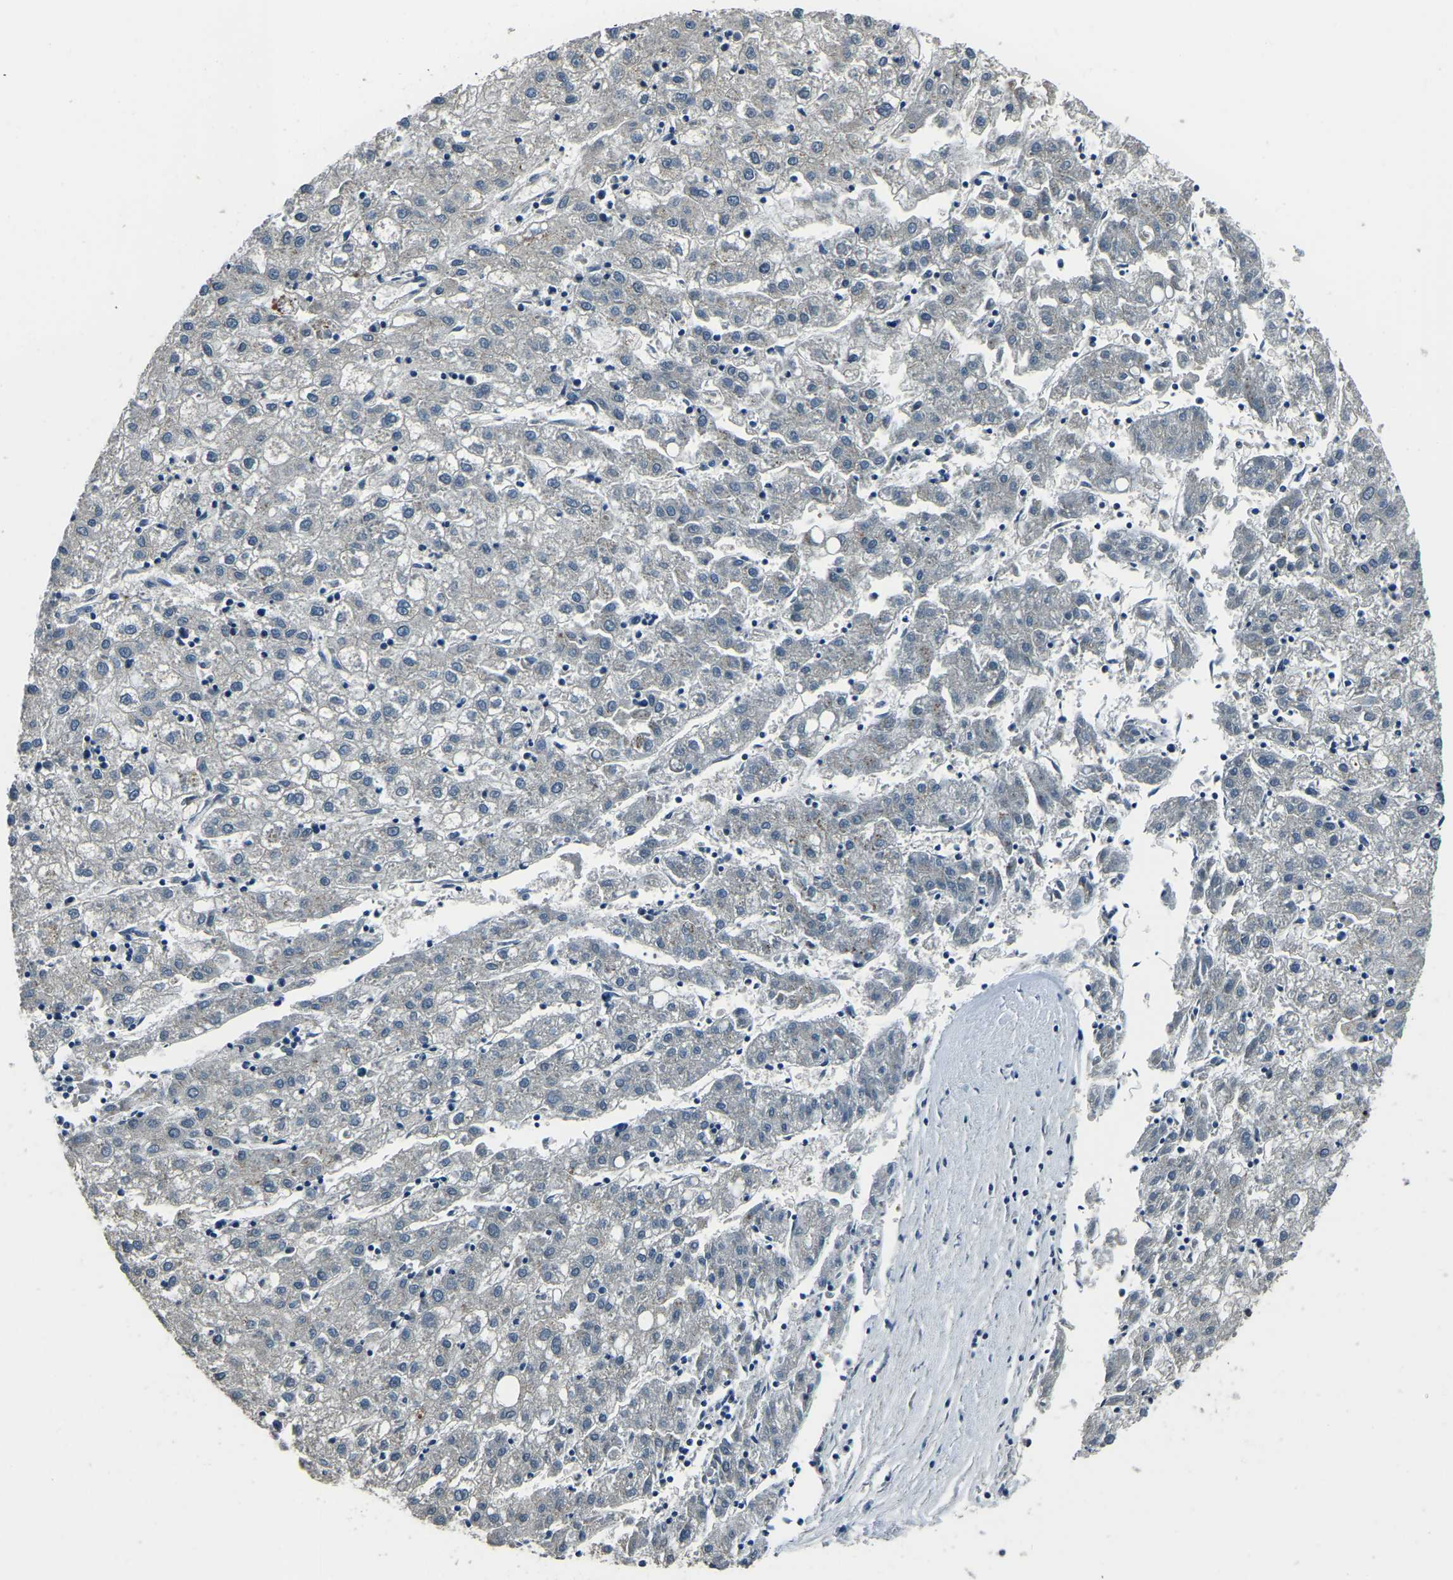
{"staining": {"intensity": "negative", "quantity": "none", "location": "none"}, "tissue": "liver cancer", "cell_type": "Tumor cells", "image_type": "cancer", "snomed": [{"axis": "morphology", "description": "Carcinoma, Hepatocellular, NOS"}, {"axis": "topography", "description": "Liver"}], "caption": "High magnification brightfield microscopy of liver cancer (hepatocellular carcinoma) stained with DAB (3,3'-diaminobenzidine) (brown) and counterstained with hematoxylin (blue): tumor cells show no significant staining.", "gene": "ANKIB1", "patient": {"sex": "male", "age": 72}}